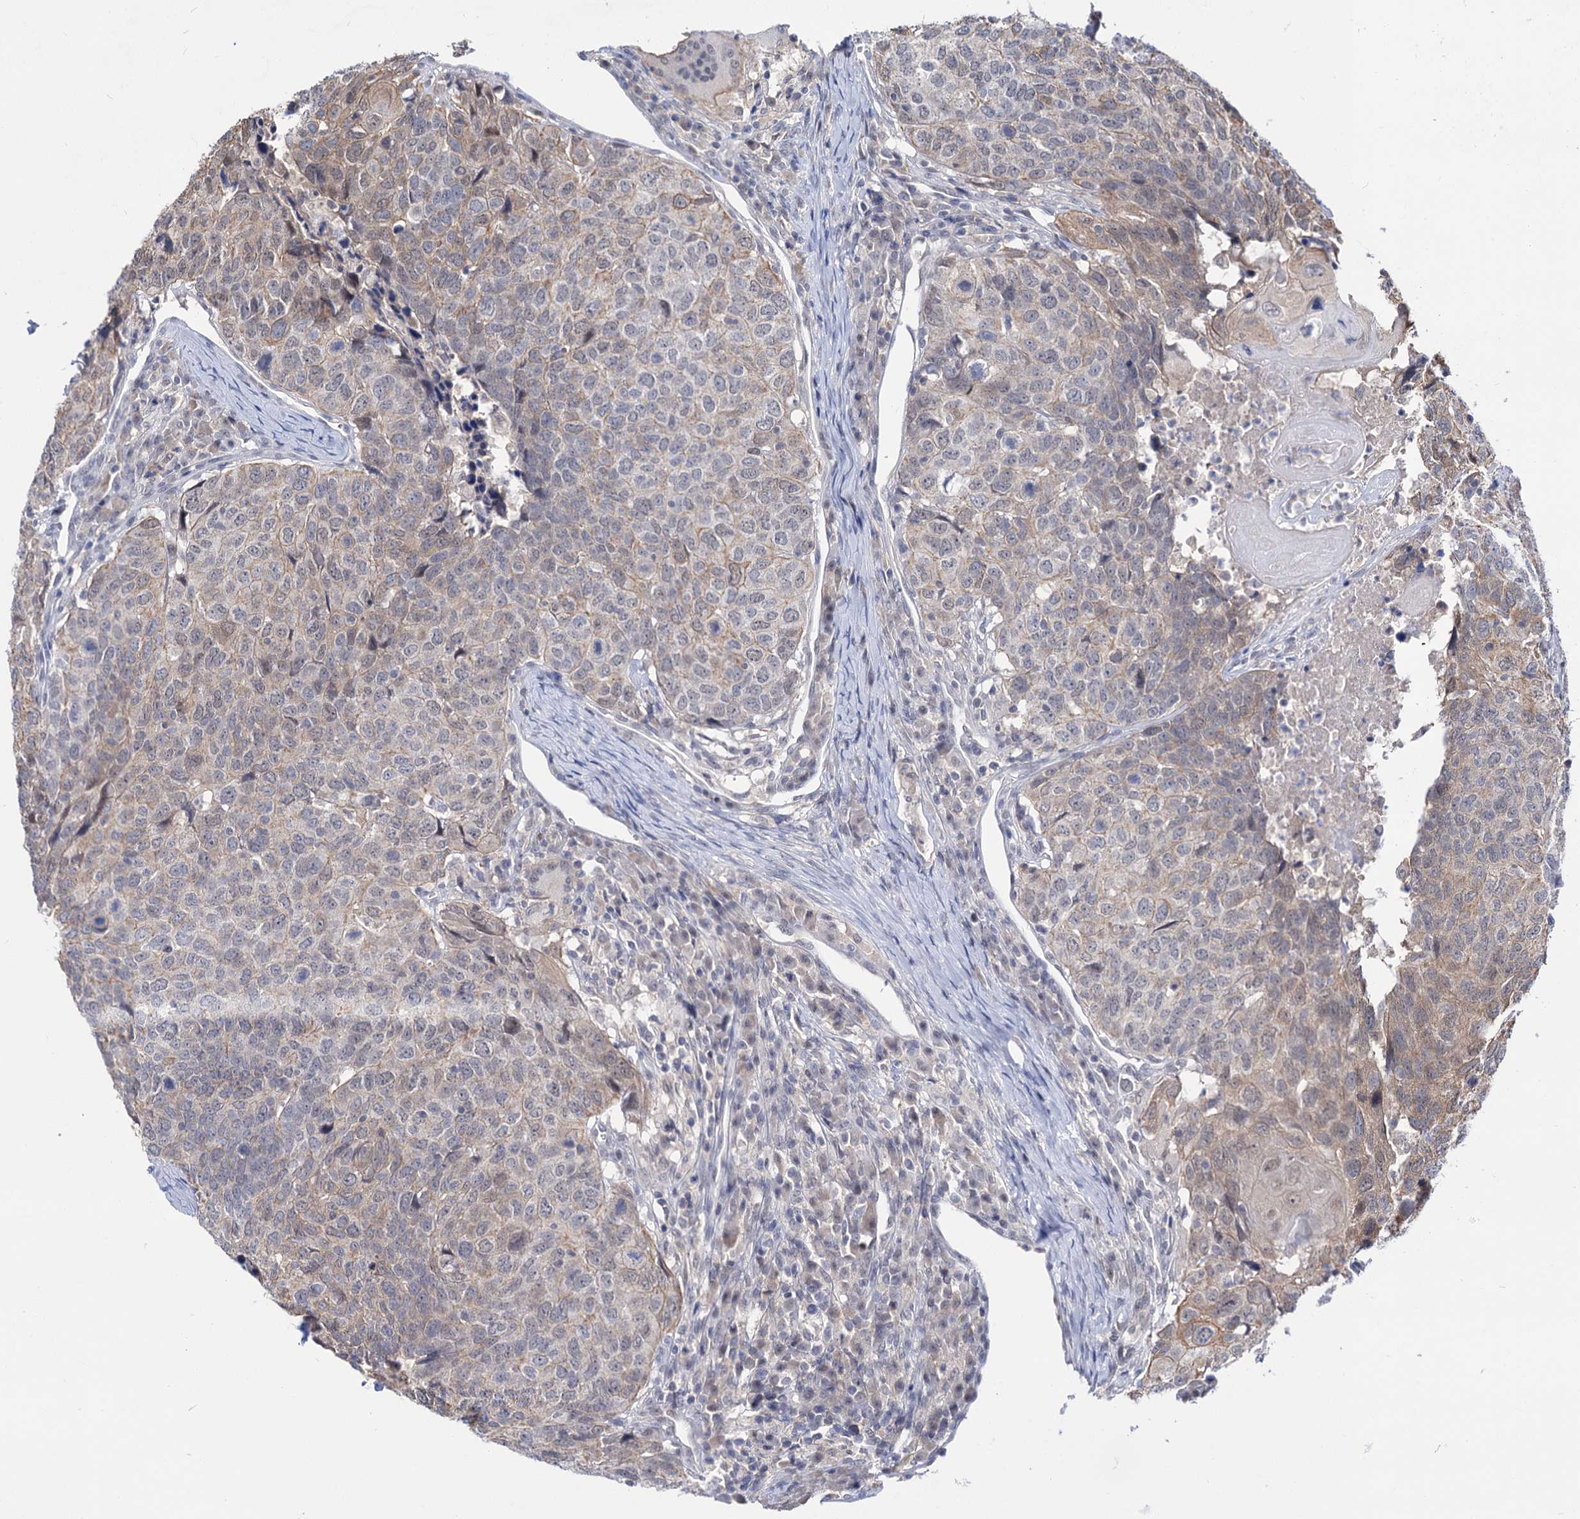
{"staining": {"intensity": "weak", "quantity": "<25%", "location": "nuclear"}, "tissue": "head and neck cancer", "cell_type": "Tumor cells", "image_type": "cancer", "snomed": [{"axis": "morphology", "description": "Squamous cell carcinoma, NOS"}, {"axis": "topography", "description": "Head-Neck"}], "caption": "Immunohistochemistry (IHC) image of human head and neck squamous cell carcinoma stained for a protein (brown), which shows no positivity in tumor cells.", "gene": "NEK10", "patient": {"sex": "male", "age": 66}}